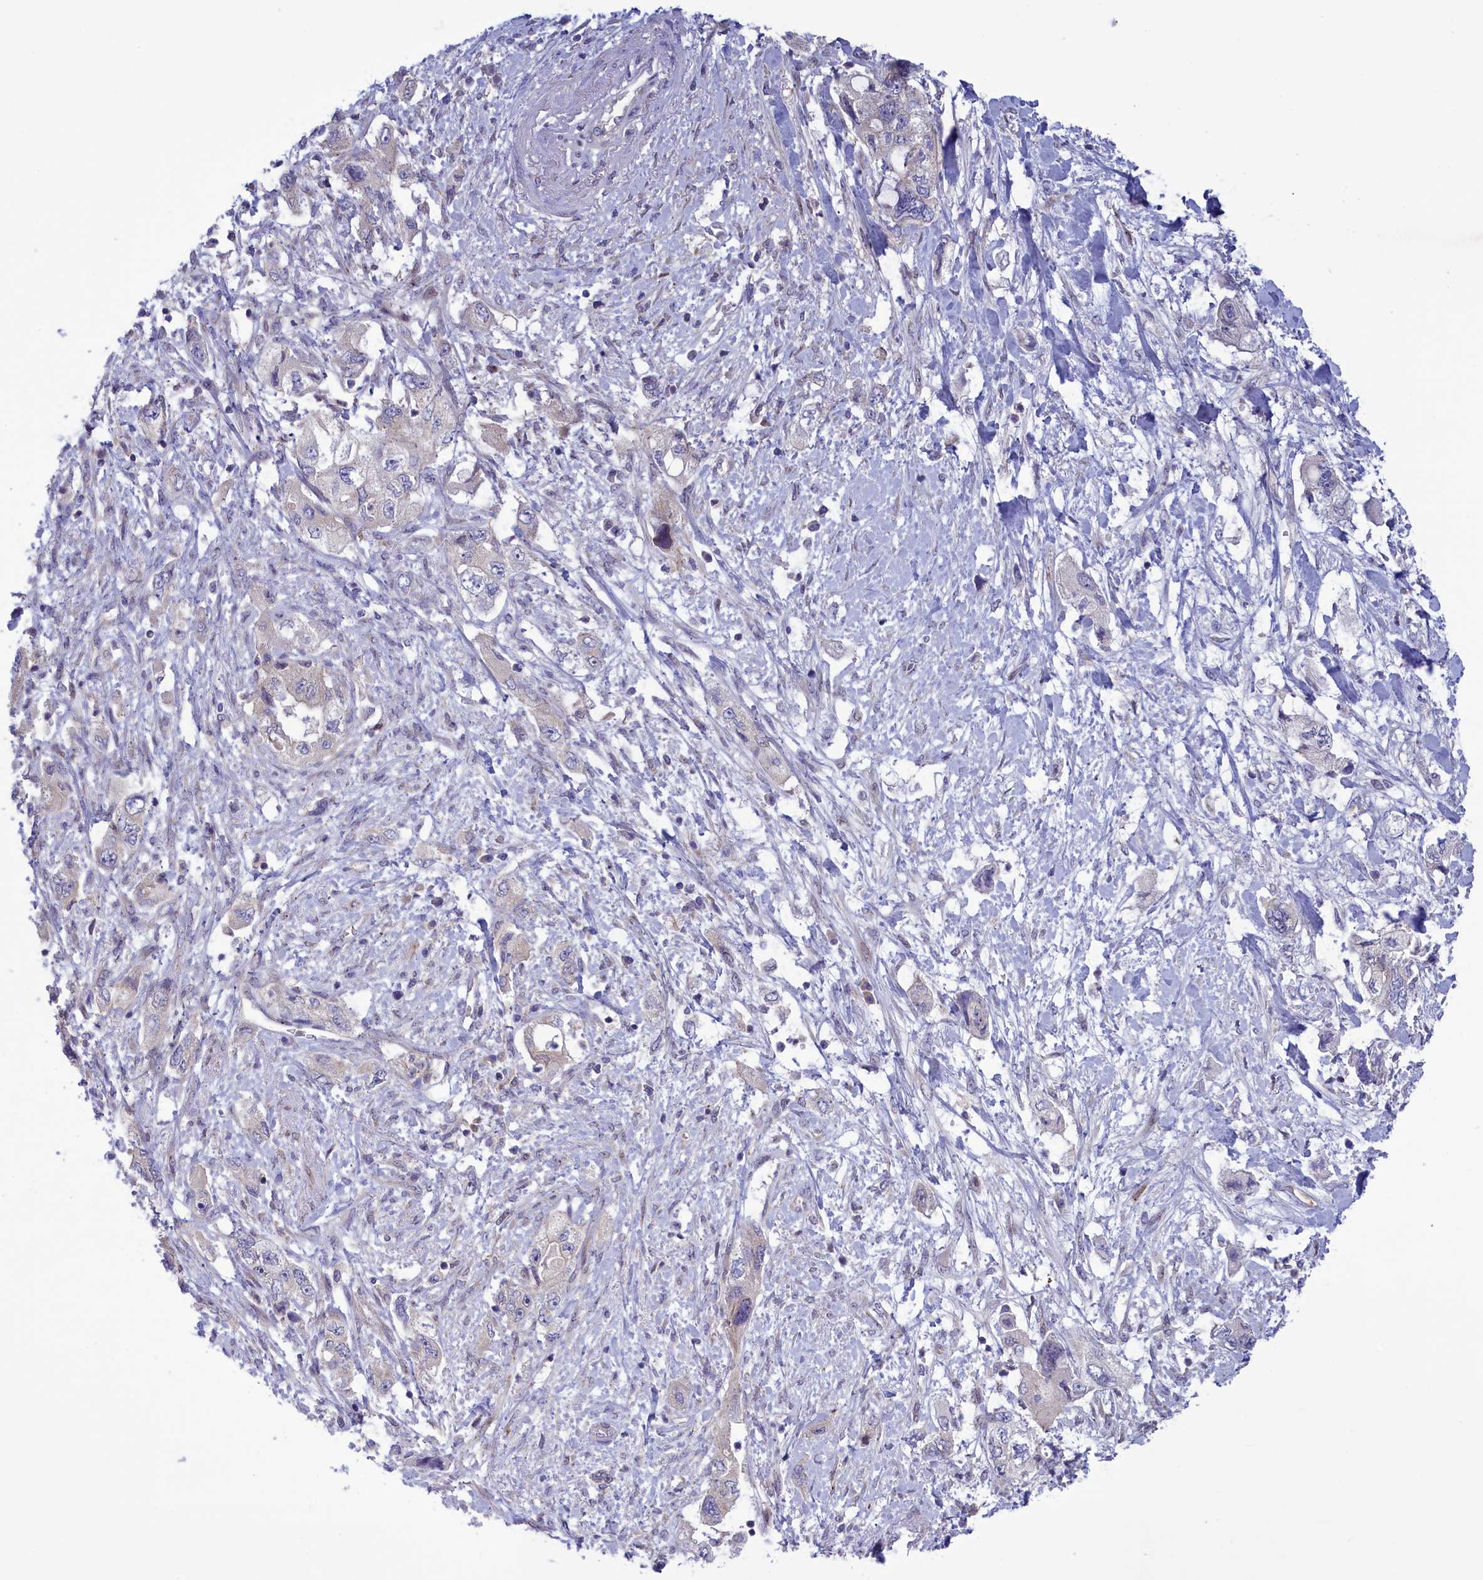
{"staining": {"intensity": "negative", "quantity": "none", "location": "none"}, "tissue": "pancreatic cancer", "cell_type": "Tumor cells", "image_type": "cancer", "snomed": [{"axis": "morphology", "description": "Adenocarcinoma, NOS"}, {"axis": "topography", "description": "Pancreas"}], "caption": "Tumor cells are negative for protein expression in human adenocarcinoma (pancreatic). Brightfield microscopy of immunohistochemistry stained with DAB (brown) and hematoxylin (blue), captured at high magnification.", "gene": "CORO2A", "patient": {"sex": "female", "age": 73}}